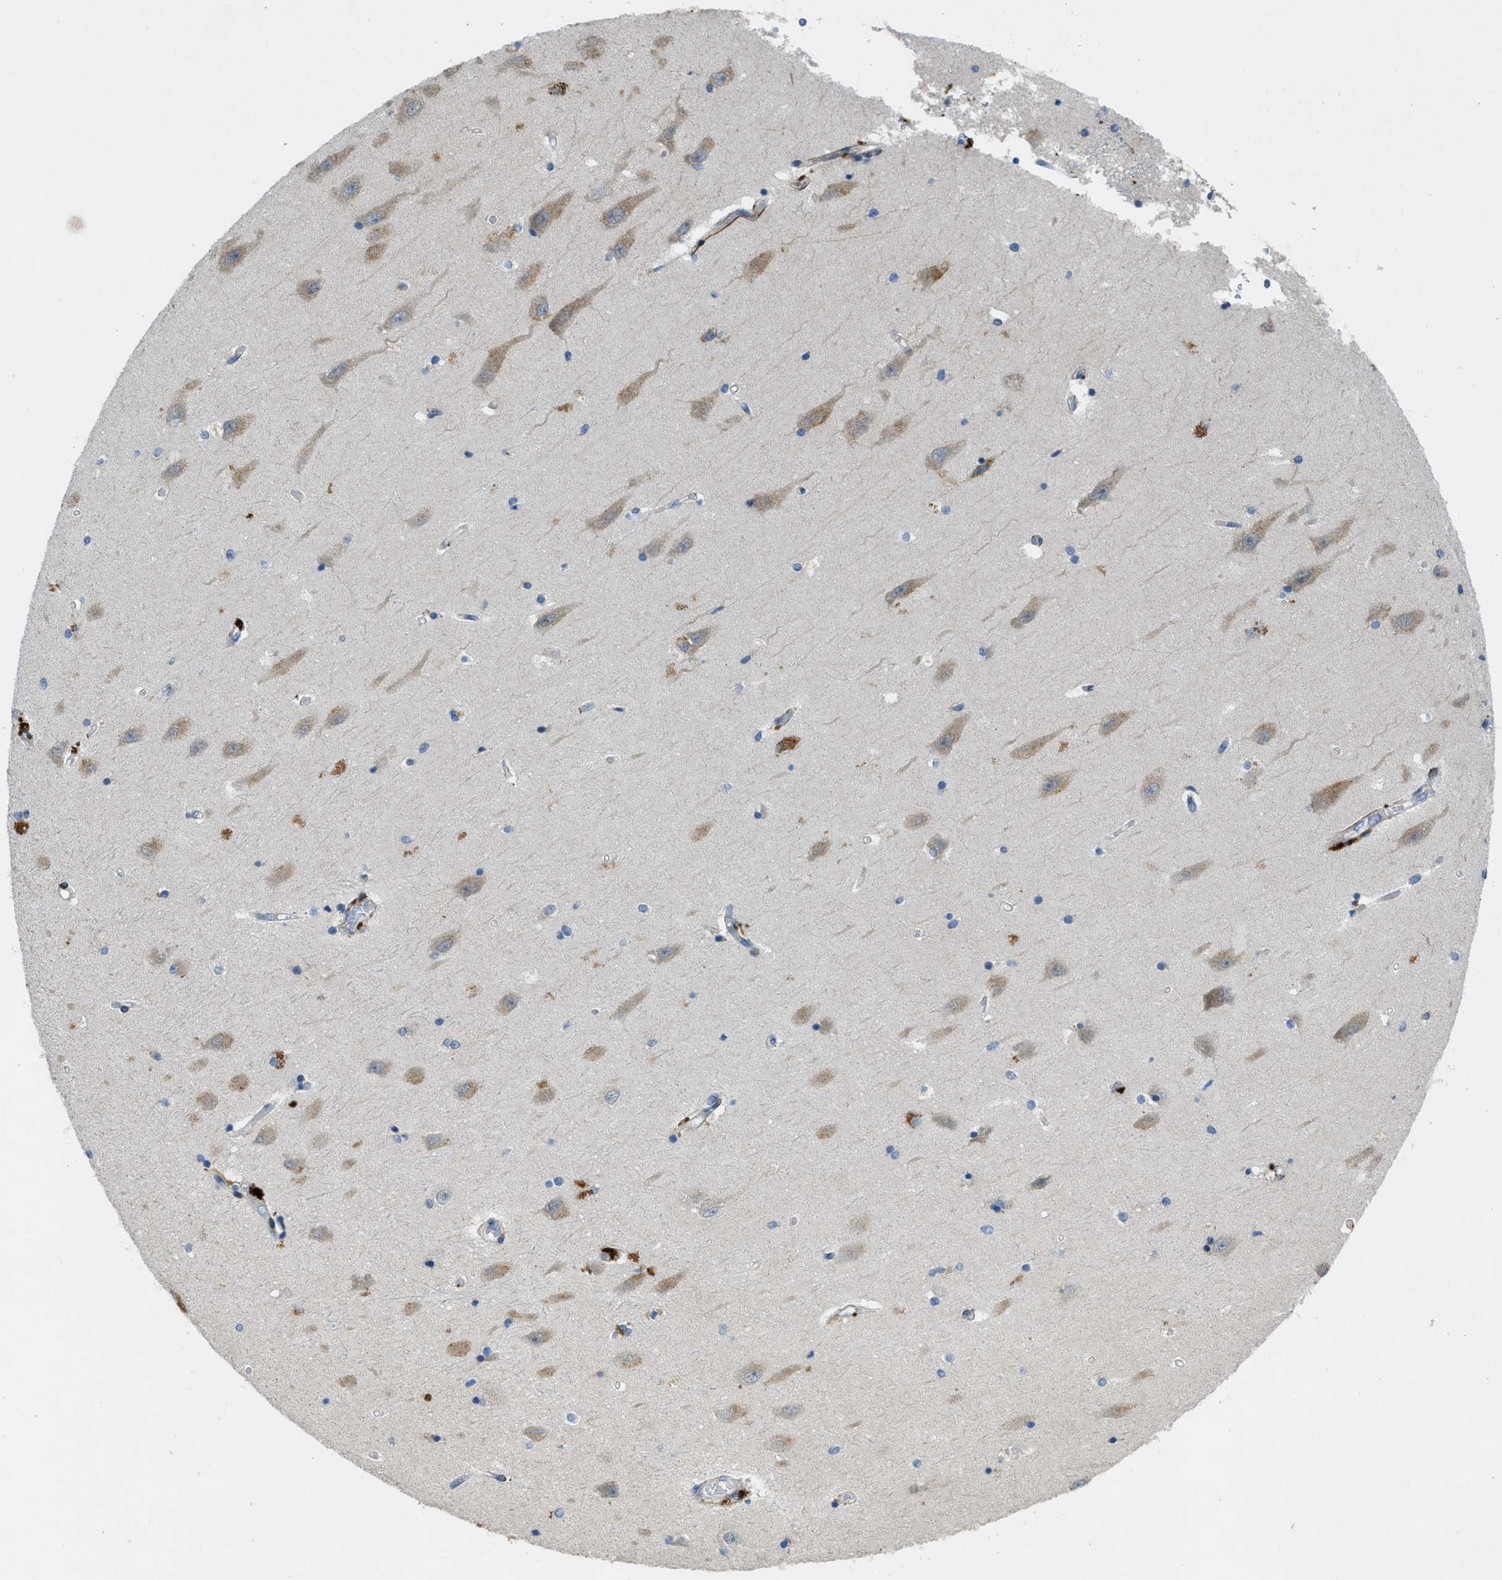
{"staining": {"intensity": "moderate", "quantity": "<25%", "location": "cytoplasmic/membranous"}, "tissue": "hippocampus", "cell_type": "Glial cells", "image_type": "normal", "snomed": [{"axis": "morphology", "description": "Normal tissue, NOS"}, {"axis": "topography", "description": "Hippocampus"}], "caption": "Immunohistochemical staining of normal human hippocampus reveals moderate cytoplasmic/membranous protein expression in approximately <25% of glial cells.", "gene": "SNX14", "patient": {"sex": "male", "age": 45}}